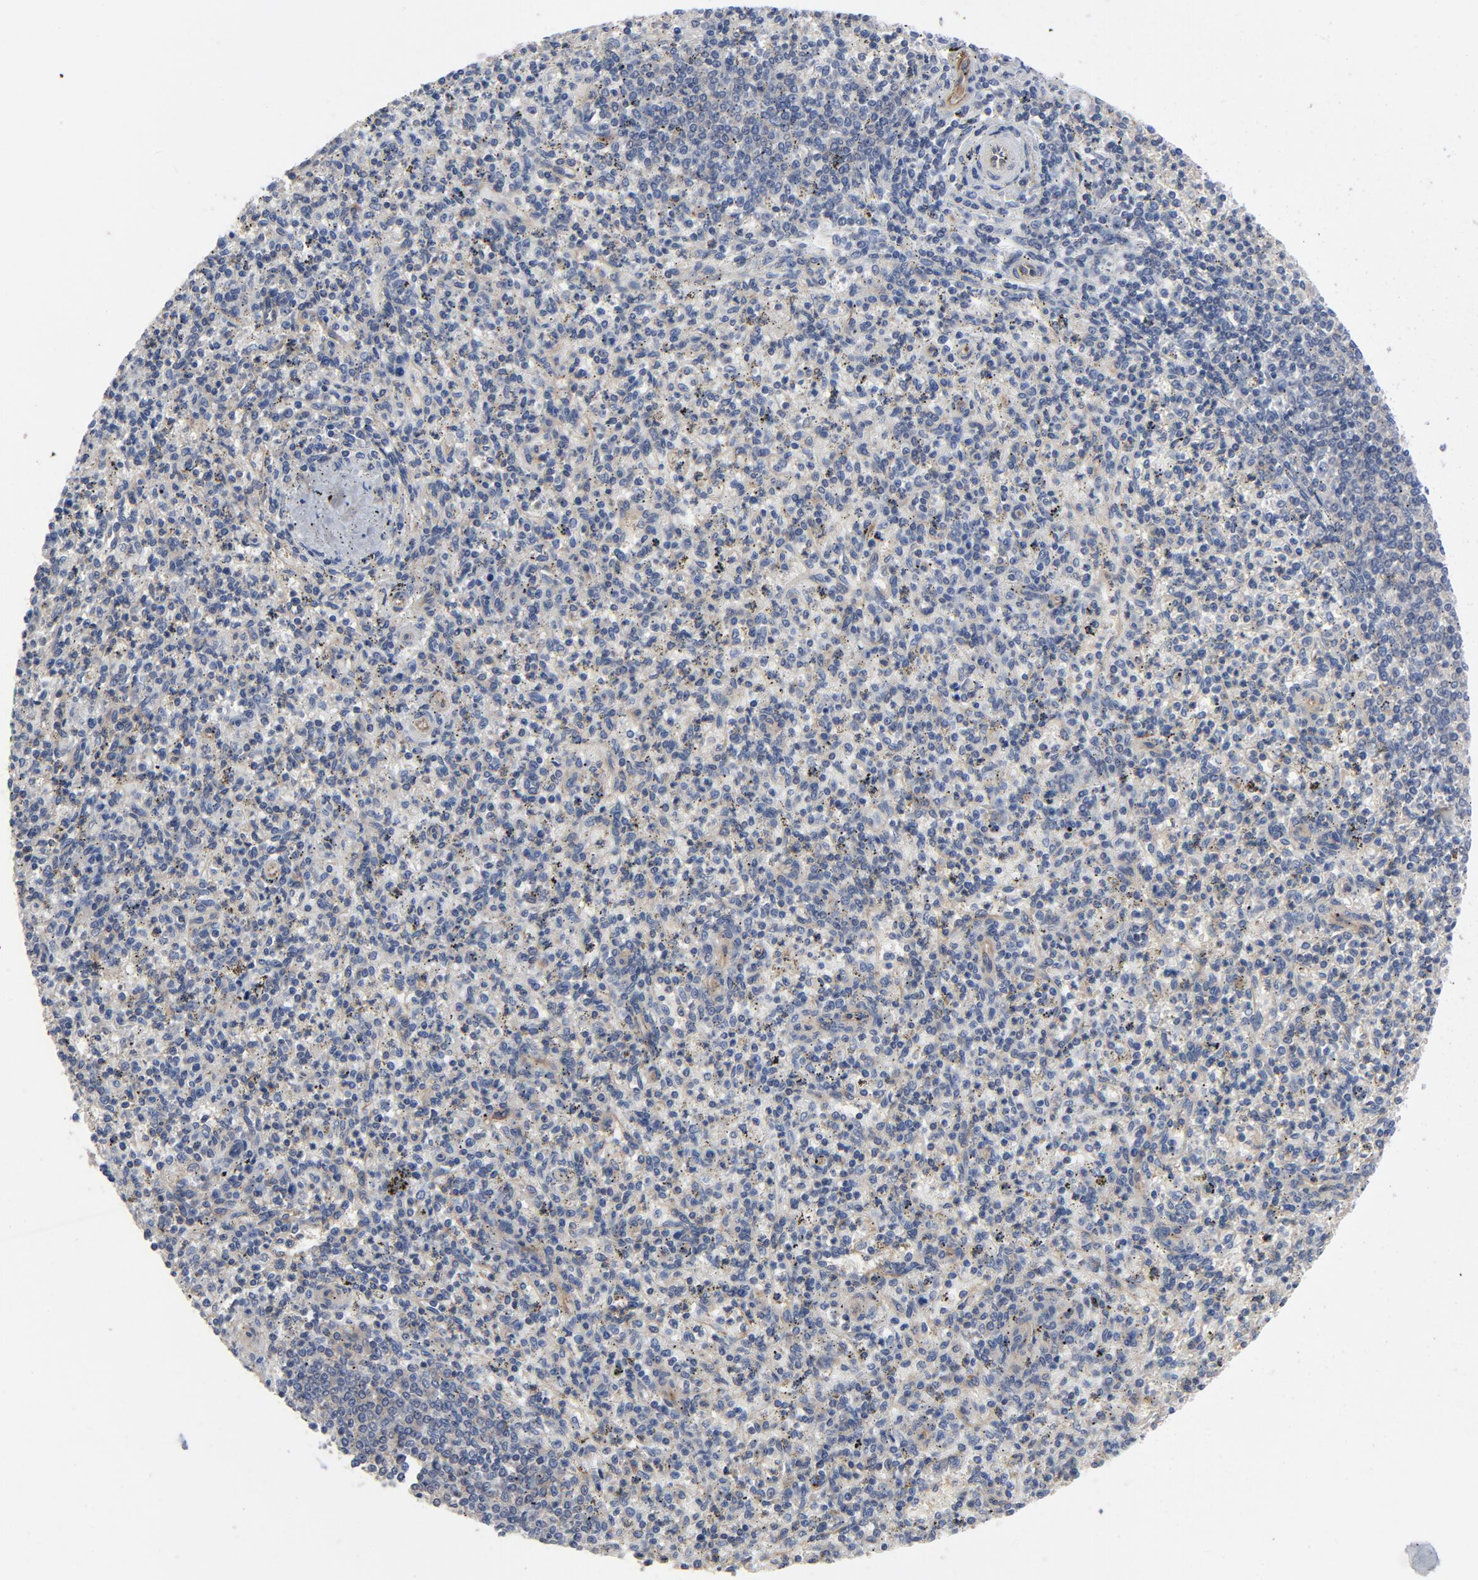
{"staining": {"intensity": "negative", "quantity": "none", "location": "none"}, "tissue": "spleen", "cell_type": "Cells in red pulp", "image_type": "normal", "snomed": [{"axis": "morphology", "description": "Normal tissue, NOS"}, {"axis": "topography", "description": "Spleen"}], "caption": "Photomicrograph shows no significant protein positivity in cells in red pulp of unremarkable spleen.", "gene": "DYNLT3", "patient": {"sex": "male", "age": 72}}